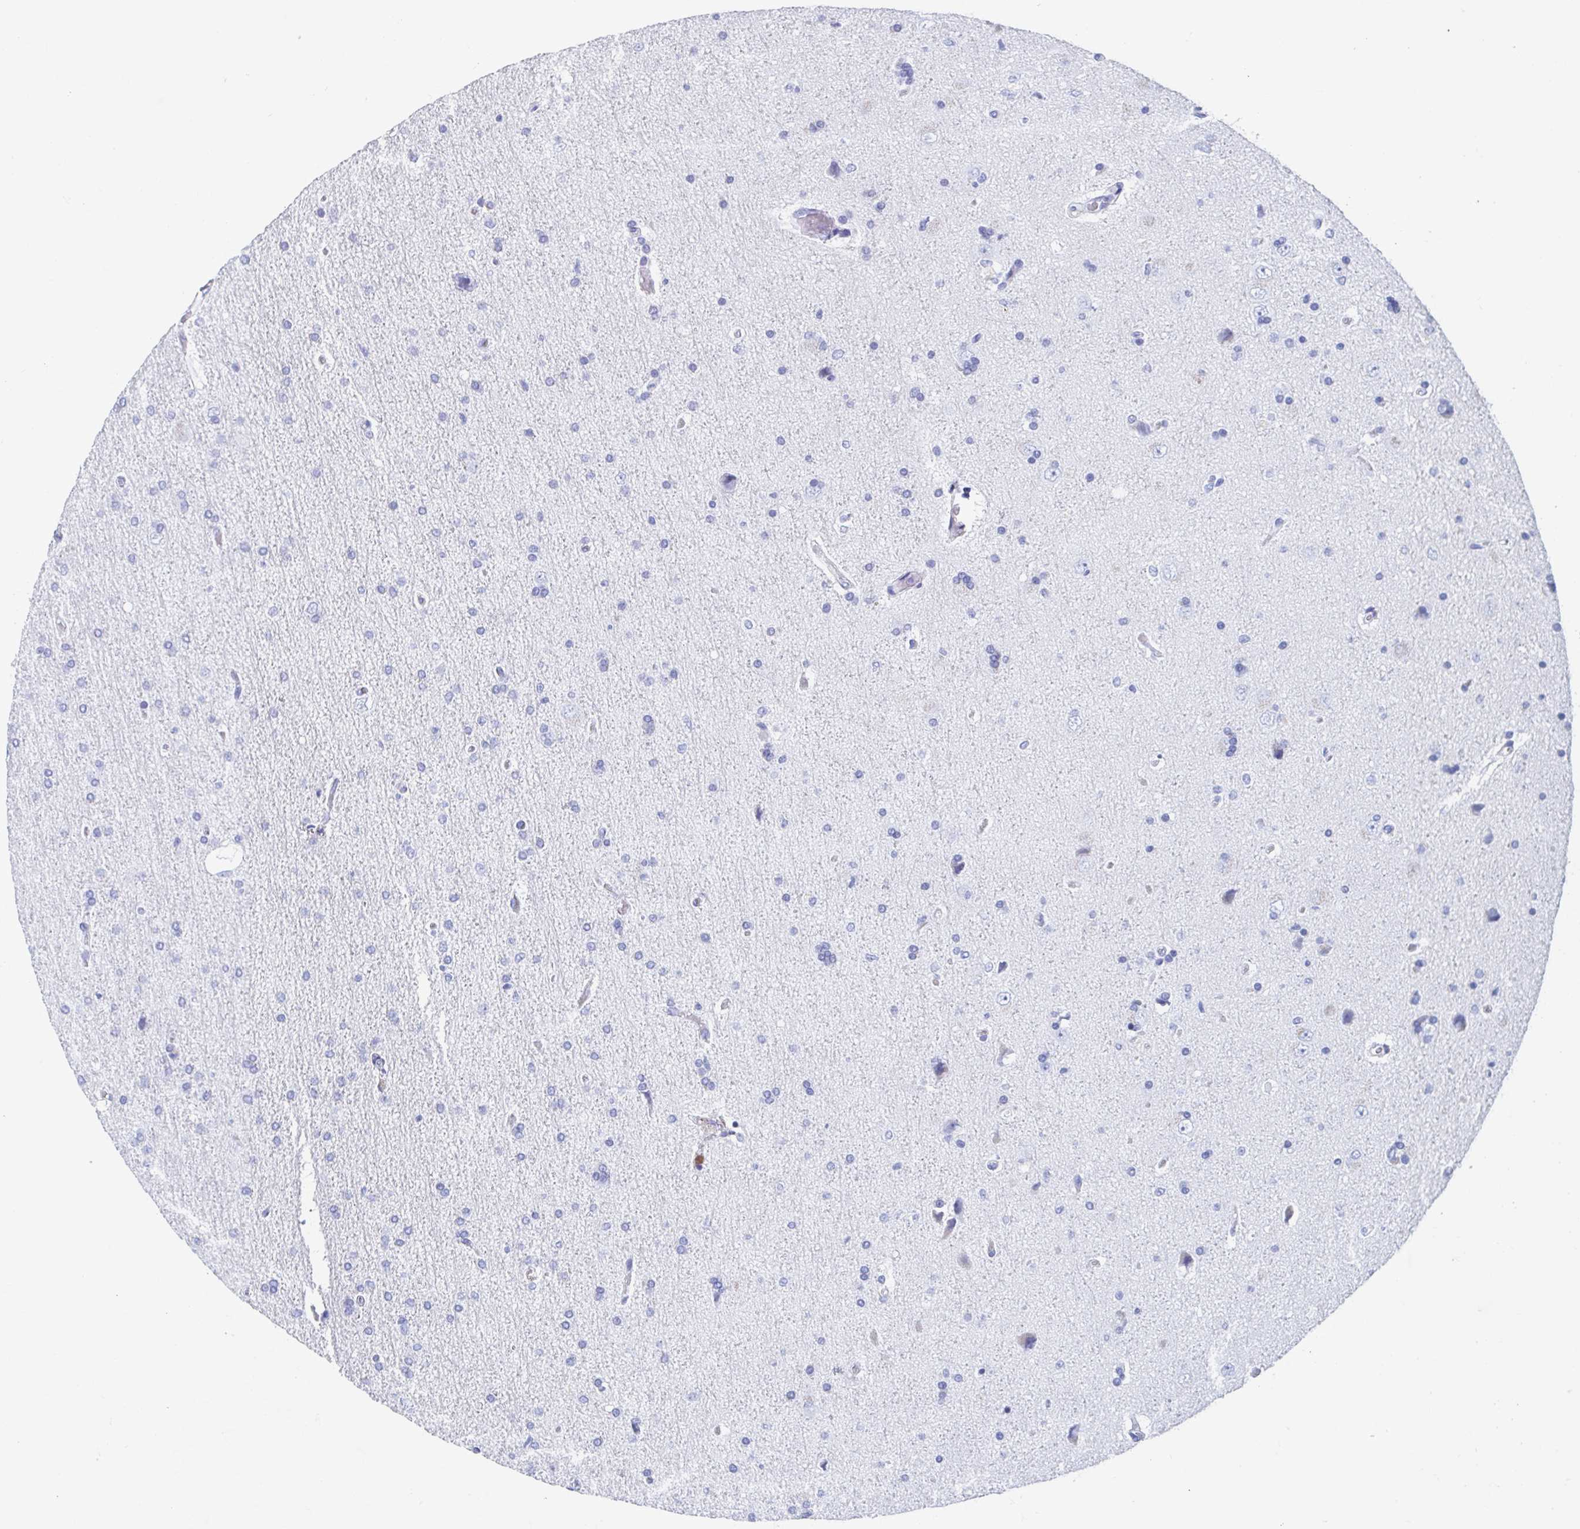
{"staining": {"intensity": "negative", "quantity": "none", "location": "none"}, "tissue": "glioma", "cell_type": "Tumor cells", "image_type": "cancer", "snomed": [{"axis": "morphology", "description": "Glioma, malignant, High grade"}, {"axis": "topography", "description": "Cerebral cortex"}], "caption": "DAB (3,3'-diaminobenzidine) immunohistochemical staining of human malignant glioma (high-grade) displays no significant staining in tumor cells.", "gene": "HDGFL1", "patient": {"sex": "male", "age": 70}}